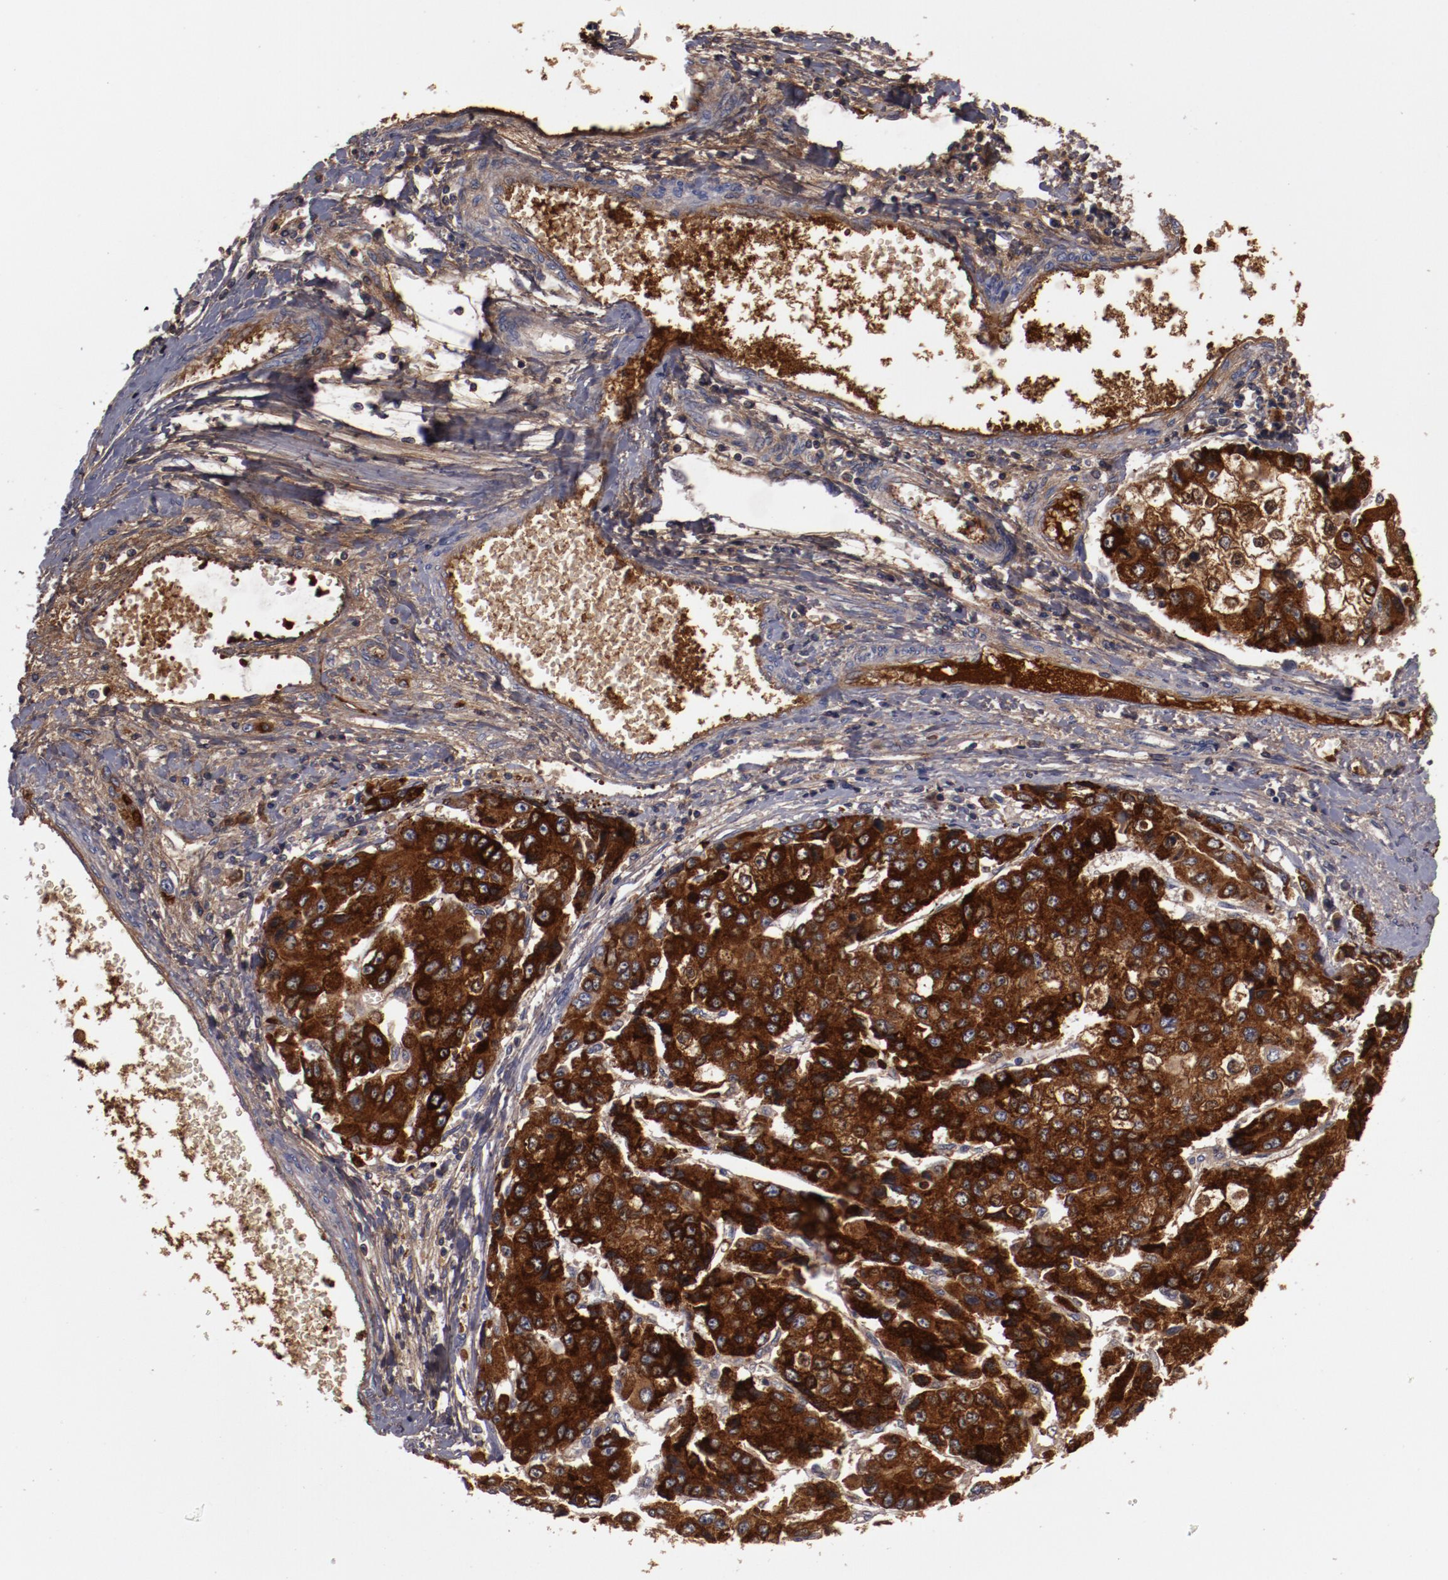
{"staining": {"intensity": "strong", "quantity": ">75%", "location": "cytoplasmic/membranous"}, "tissue": "liver cancer", "cell_type": "Tumor cells", "image_type": "cancer", "snomed": [{"axis": "morphology", "description": "Carcinoma, Hepatocellular, NOS"}, {"axis": "topography", "description": "Liver"}], "caption": "Tumor cells display strong cytoplasmic/membranous expression in approximately >75% of cells in liver cancer (hepatocellular carcinoma). (Brightfield microscopy of DAB IHC at high magnification).", "gene": "MBL2", "patient": {"sex": "female", "age": 66}}